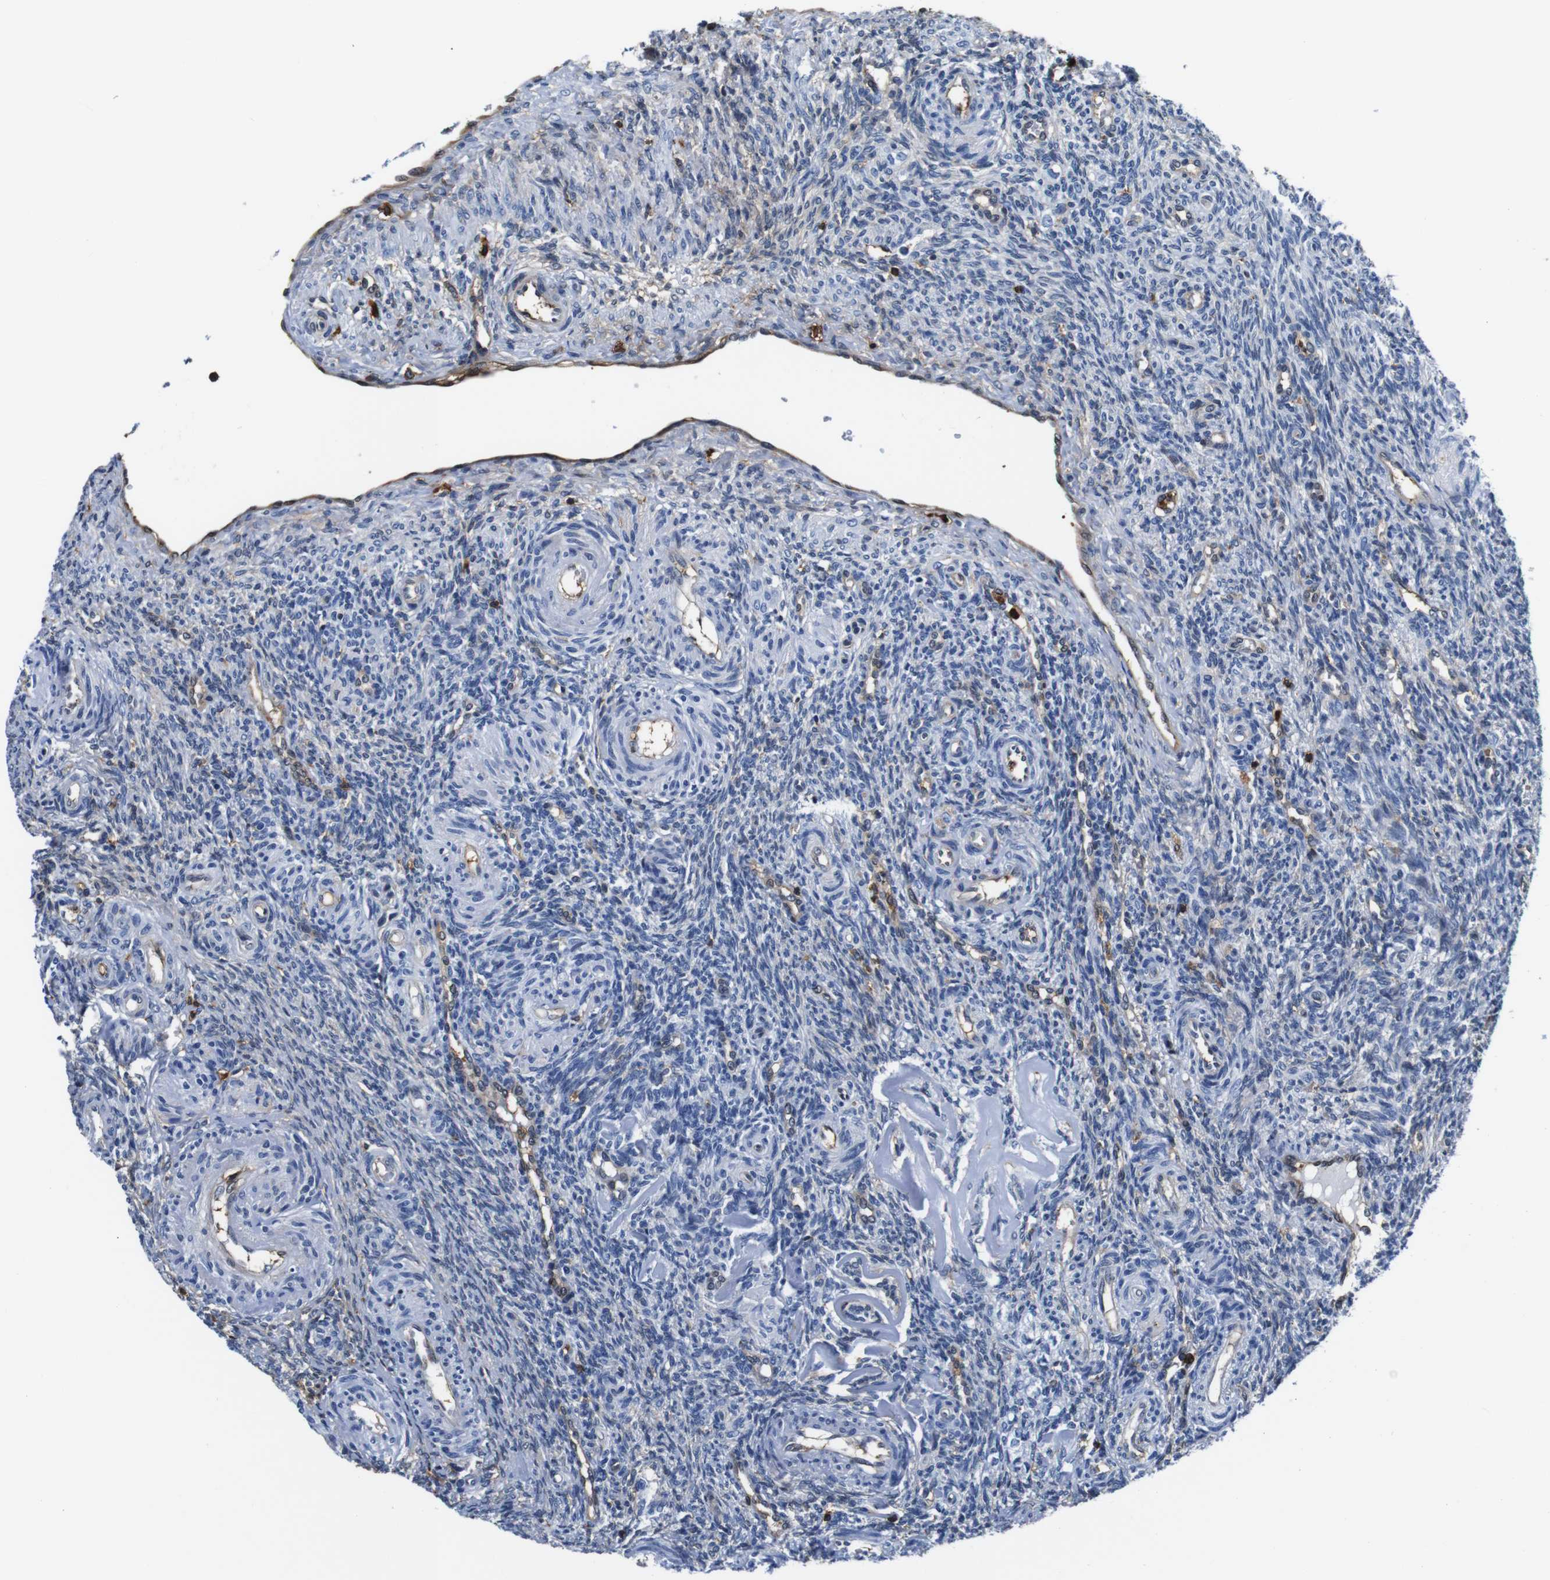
{"staining": {"intensity": "negative", "quantity": "none", "location": "none"}, "tissue": "ovary", "cell_type": "Ovarian stroma cells", "image_type": "normal", "snomed": [{"axis": "morphology", "description": "Normal tissue, NOS"}, {"axis": "topography", "description": "Ovary"}], "caption": "Human ovary stained for a protein using immunohistochemistry (IHC) demonstrates no expression in ovarian stroma cells.", "gene": "ANXA1", "patient": {"sex": "female", "age": 41}}